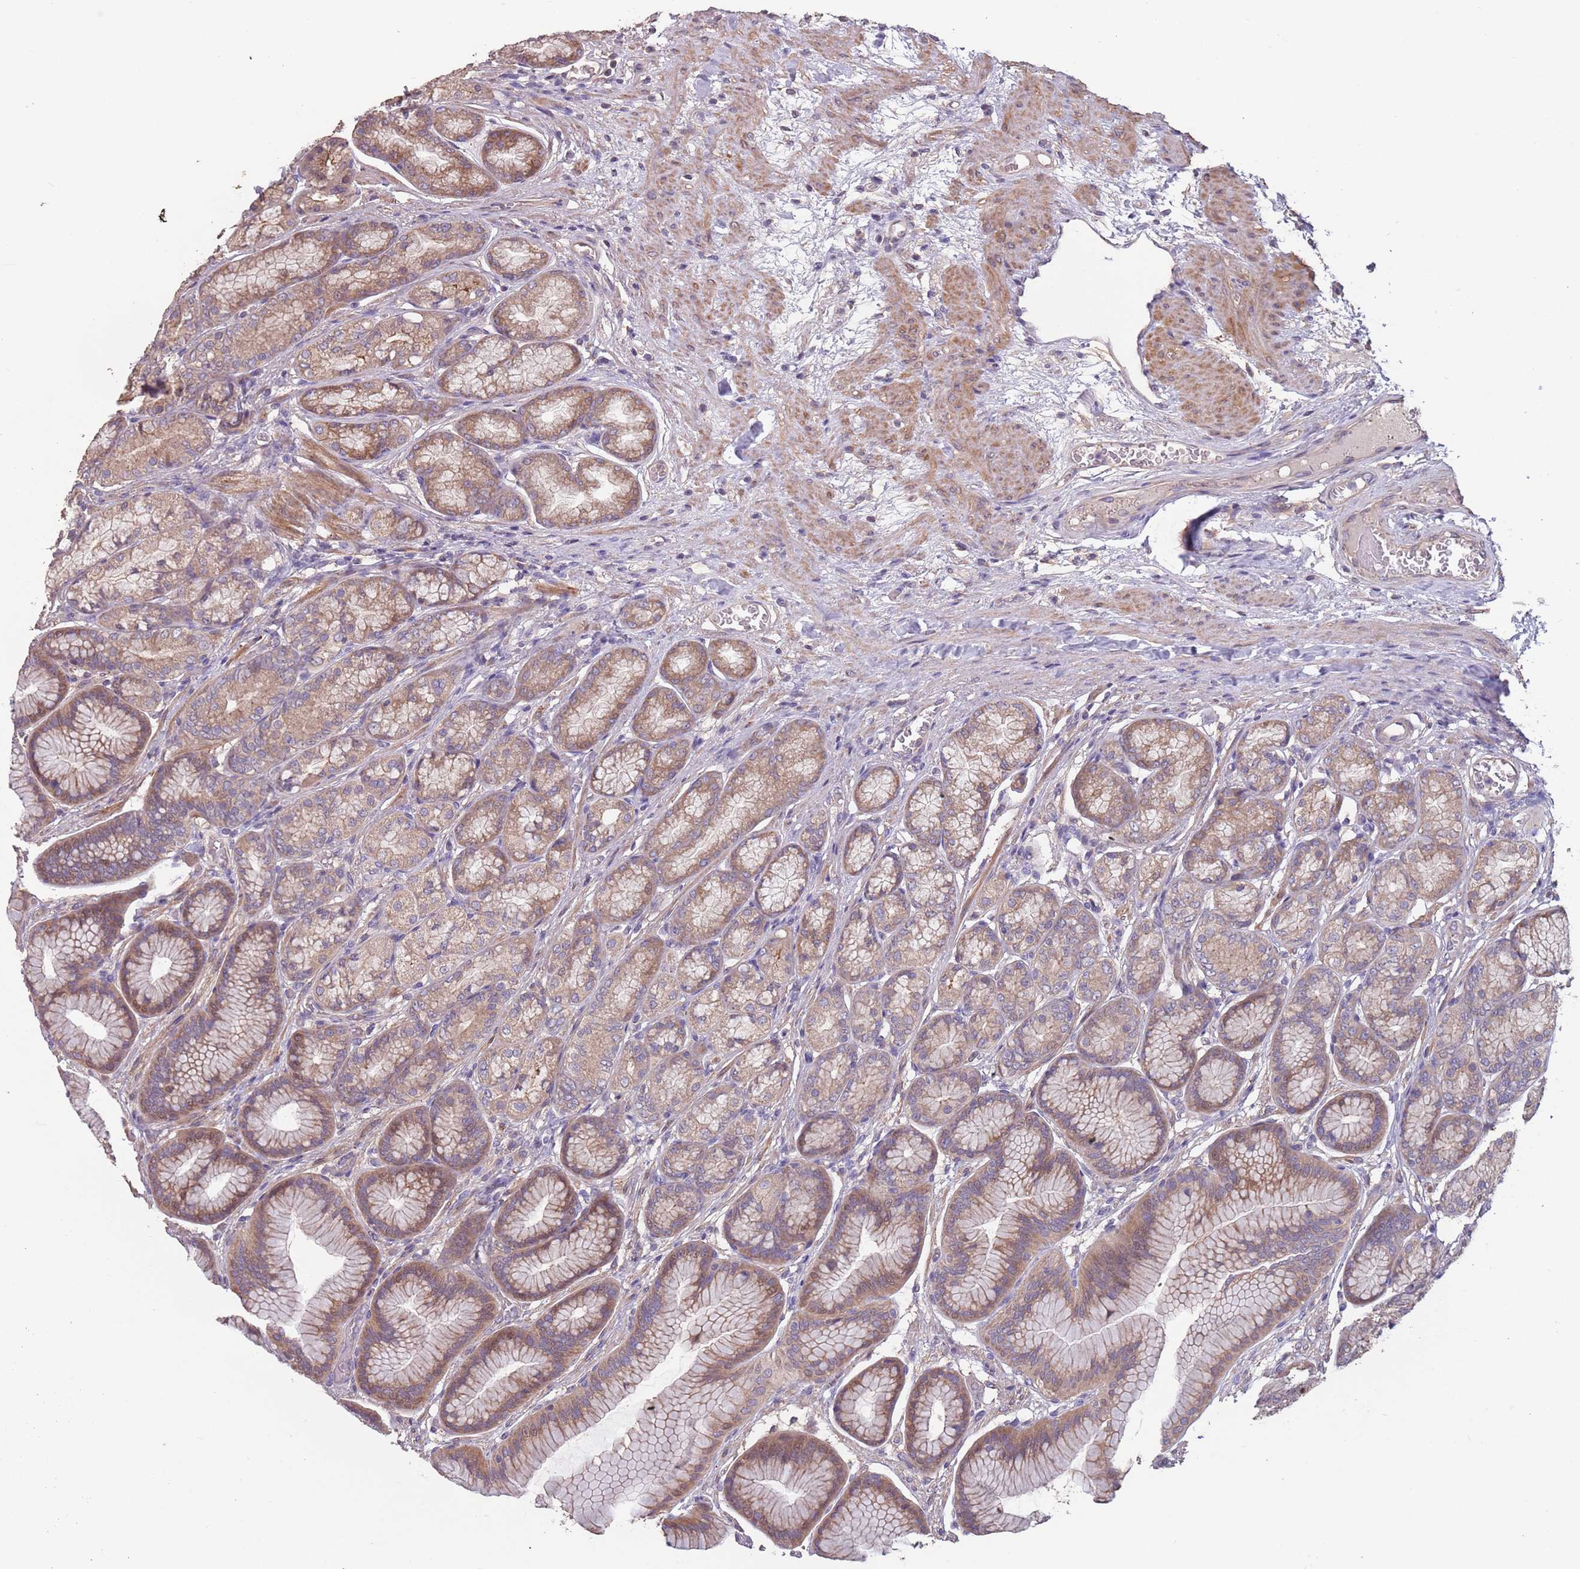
{"staining": {"intensity": "moderate", "quantity": ">75%", "location": "cytoplasmic/membranous"}, "tissue": "stomach", "cell_type": "Glandular cells", "image_type": "normal", "snomed": [{"axis": "morphology", "description": "Normal tissue, NOS"}, {"axis": "morphology", "description": "Adenocarcinoma, NOS"}, {"axis": "morphology", "description": "Adenocarcinoma, High grade"}, {"axis": "topography", "description": "Stomach, upper"}, {"axis": "topography", "description": "Stomach"}], "caption": "Immunohistochemical staining of normal human stomach demonstrates medium levels of moderate cytoplasmic/membranous positivity in about >75% of glandular cells. The protein is shown in brown color, while the nuclei are stained blue.", "gene": "MBD3L1", "patient": {"sex": "female", "age": 65}}